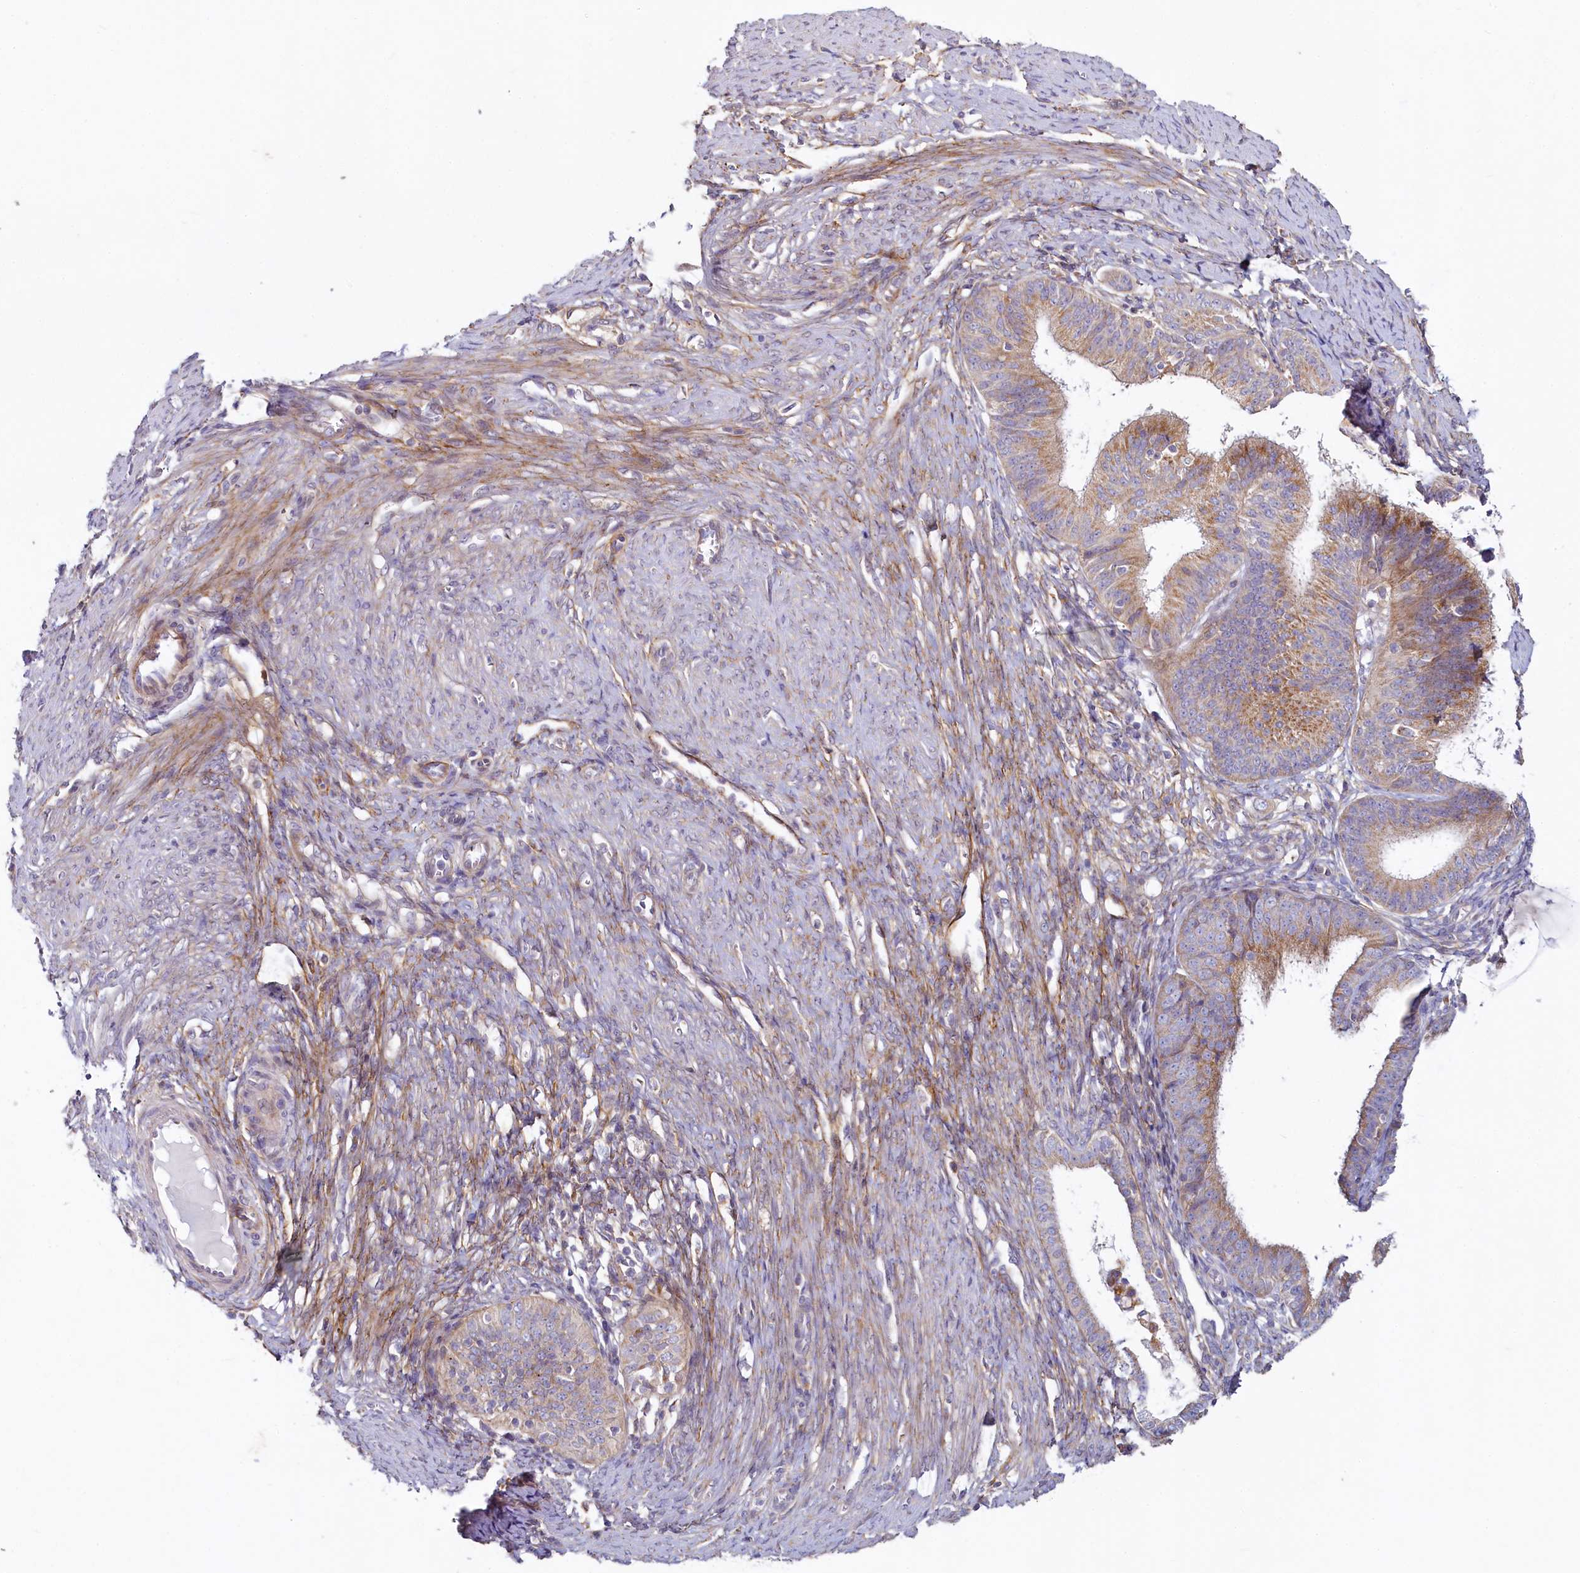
{"staining": {"intensity": "moderate", "quantity": ">75%", "location": "cytoplasmic/membranous"}, "tissue": "endometrial cancer", "cell_type": "Tumor cells", "image_type": "cancer", "snomed": [{"axis": "morphology", "description": "Adenocarcinoma, NOS"}, {"axis": "topography", "description": "Endometrium"}], "caption": "DAB immunohistochemical staining of human endometrial adenocarcinoma shows moderate cytoplasmic/membranous protein staining in about >75% of tumor cells. (IHC, brightfield microscopy, high magnification).", "gene": "ADCY2", "patient": {"sex": "female", "age": 51}}